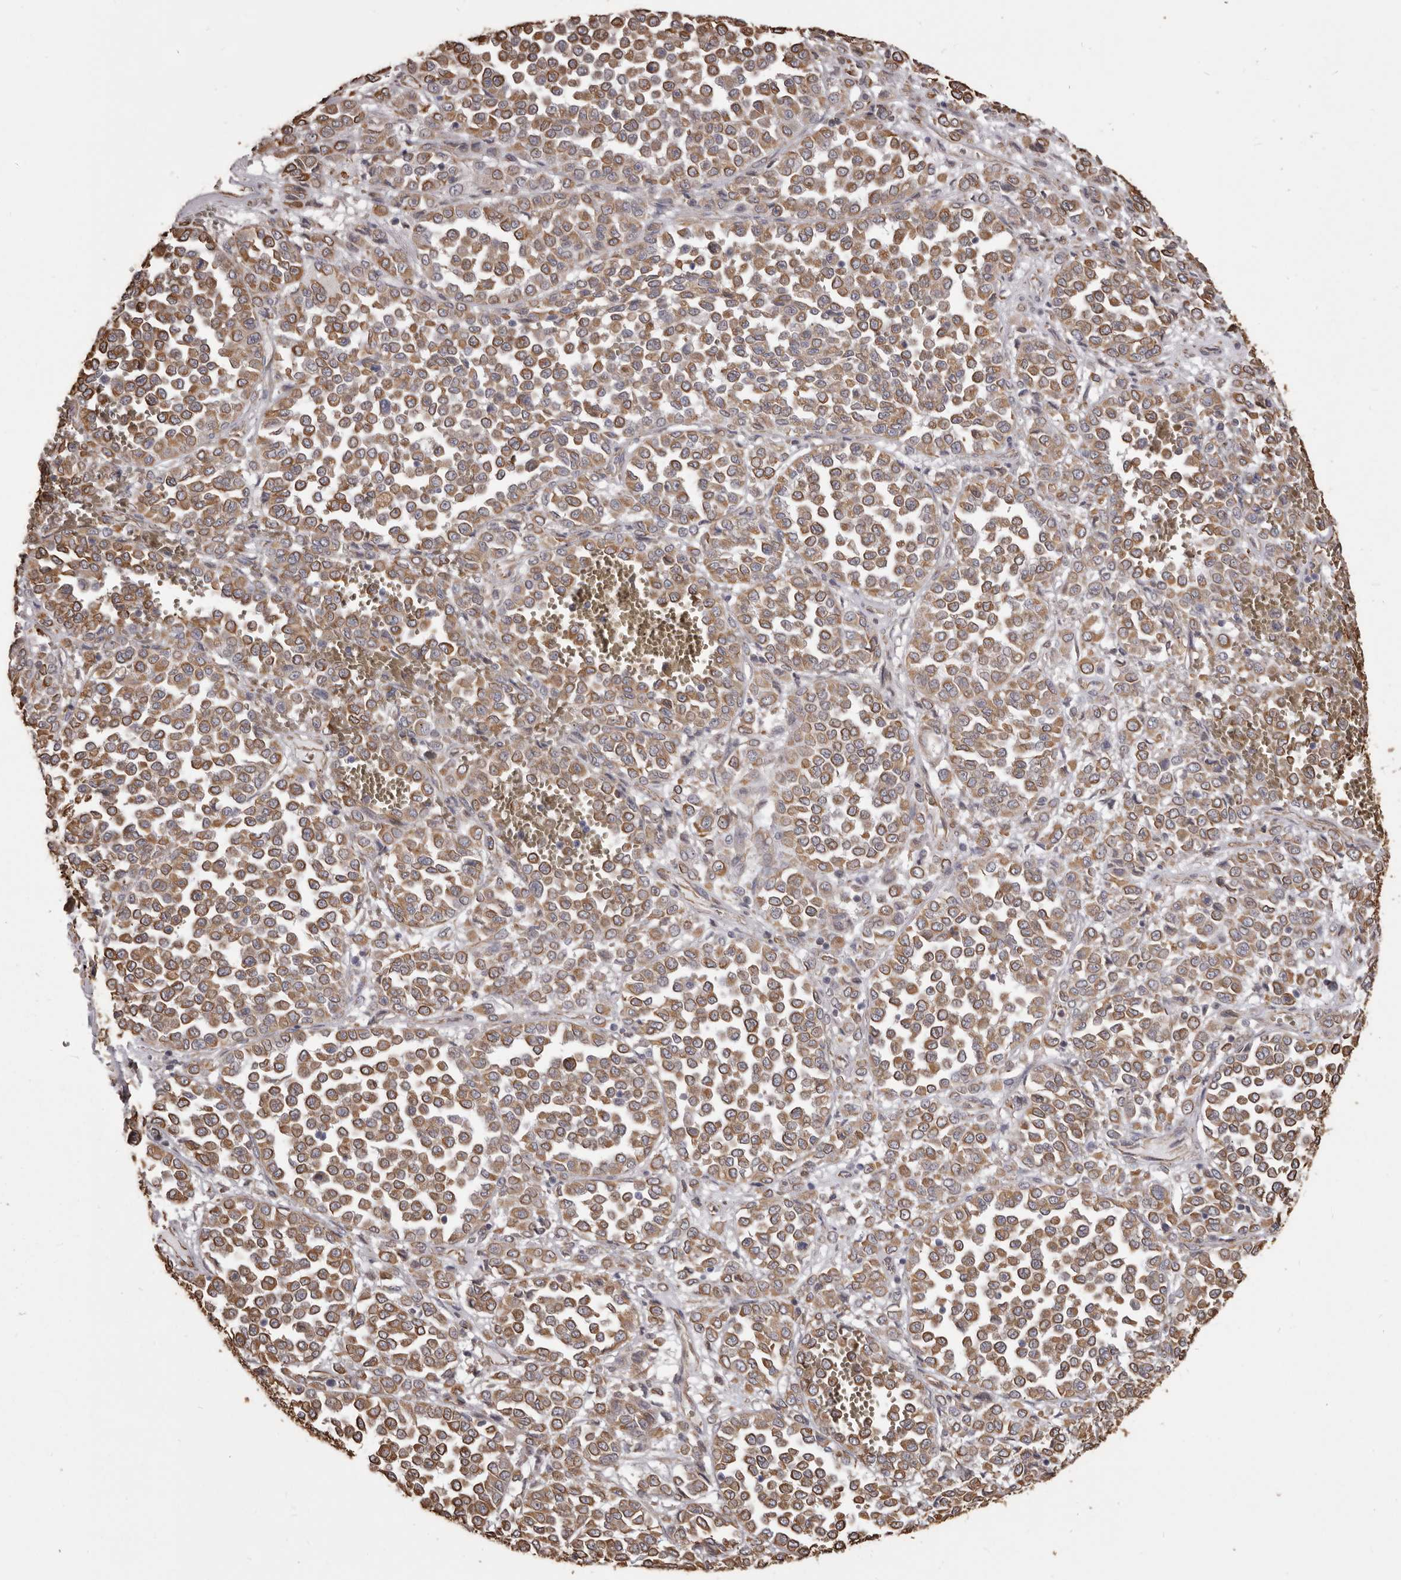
{"staining": {"intensity": "moderate", "quantity": ">75%", "location": "cytoplasmic/membranous"}, "tissue": "melanoma", "cell_type": "Tumor cells", "image_type": "cancer", "snomed": [{"axis": "morphology", "description": "Malignant melanoma, Metastatic site"}, {"axis": "topography", "description": "Pancreas"}], "caption": "Tumor cells show moderate cytoplasmic/membranous staining in approximately >75% of cells in malignant melanoma (metastatic site).", "gene": "MTURN", "patient": {"sex": "female", "age": 30}}